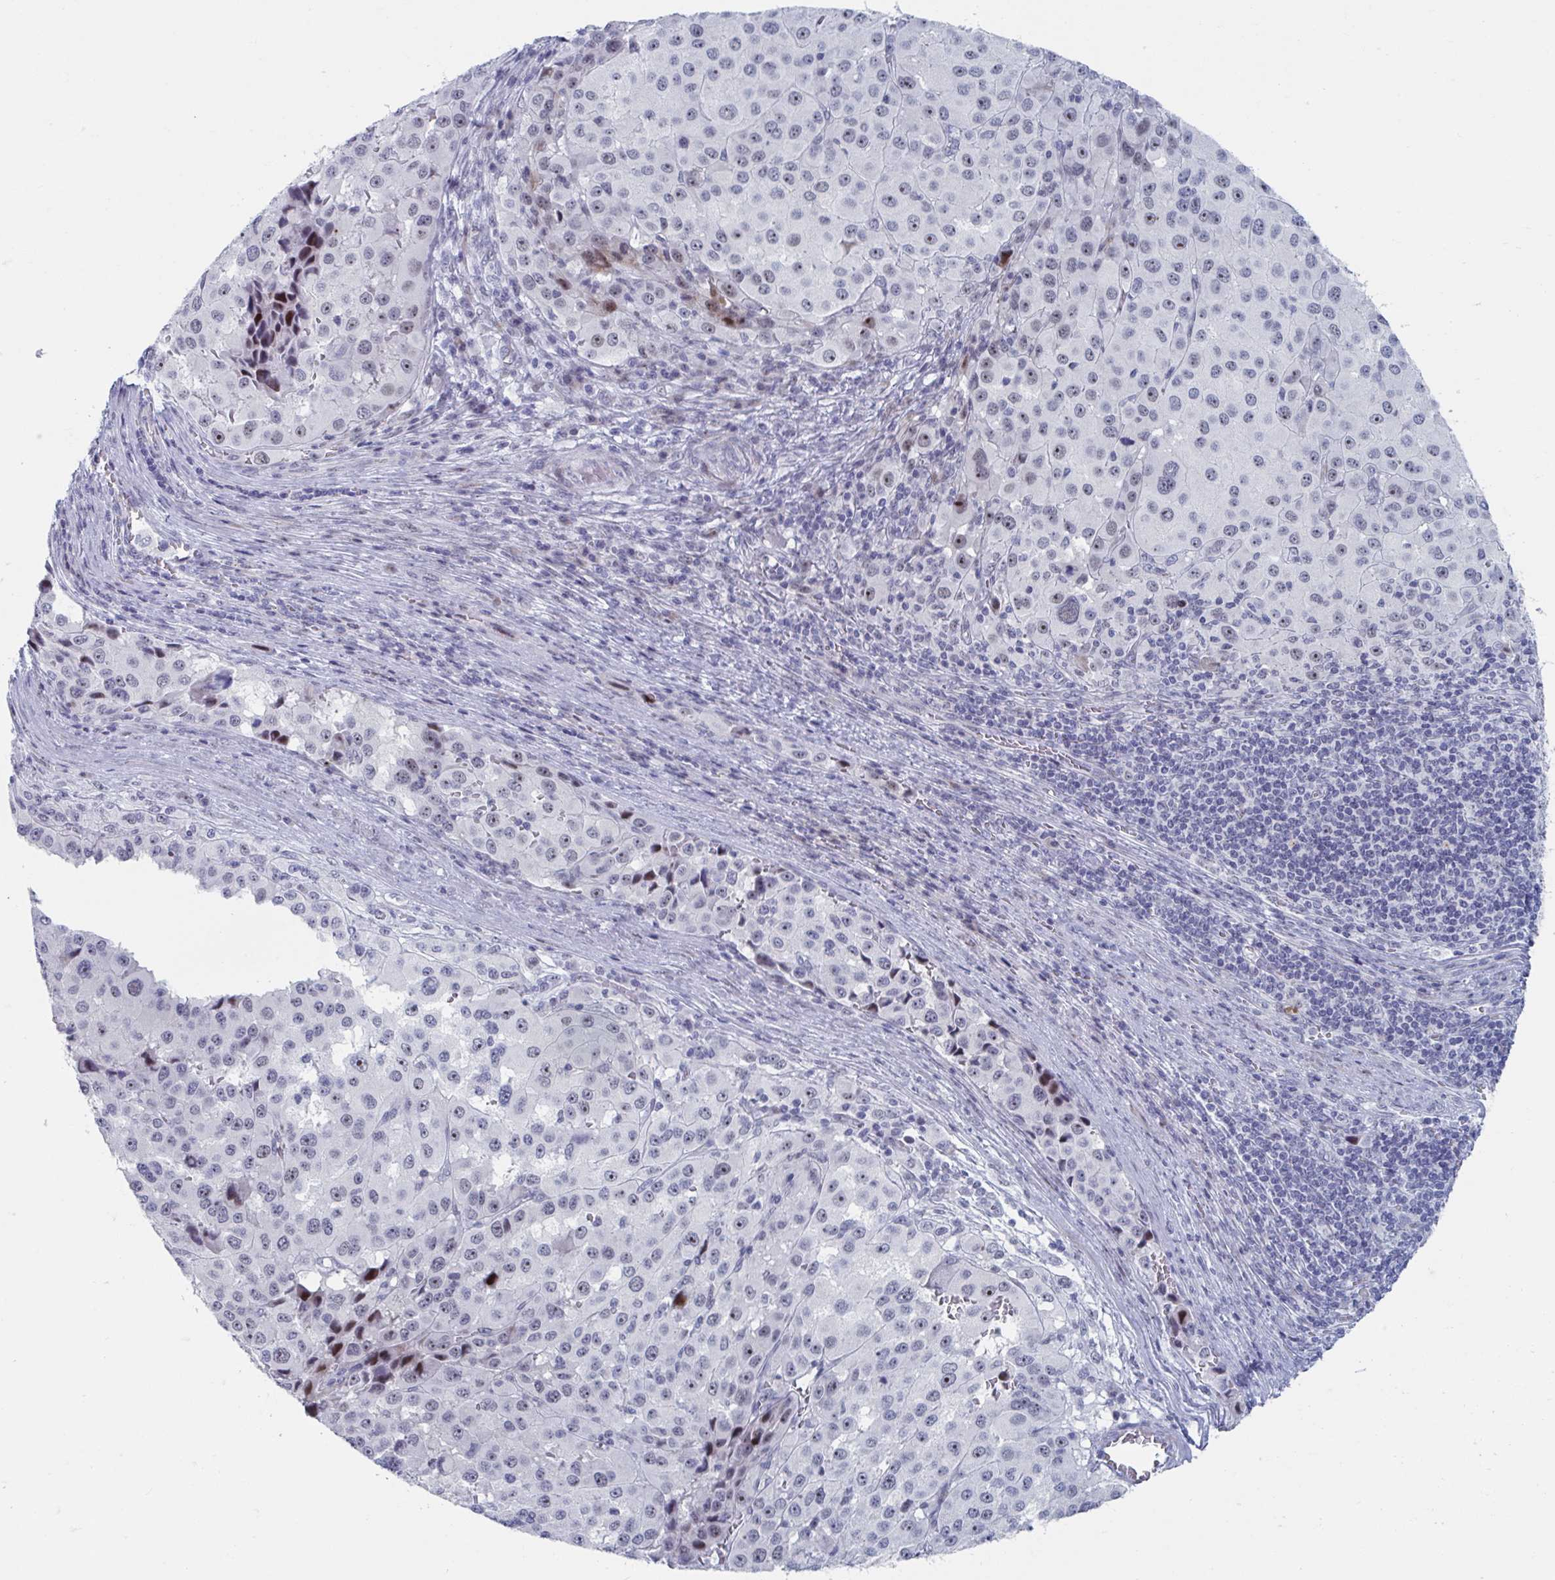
{"staining": {"intensity": "moderate", "quantity": "<25%", "location": "nuclear"}, "tissue": "melanoma", "cell_type": "Tumor cells", "image_type": "cancer", "snomed": [{"axis": "morphology", "description": "Malignant melanoma, Metastatic site"}, {"axis": "topography", "description": "Lymph node"}], "caption": "IHC (DAB (3,3'-diaminobenzidine)) staining of human melanoma demonstrates moderate nuclear protein expression in about <25% of tumor cells. Using DAB (3,3'-diaminobenzidine) (brown) and hematoxylin (blue) stains, captured at high magnification using brightfield microscopy.", "gene": "NR1H2", "patient": {"sex": "female", "age": 65}}